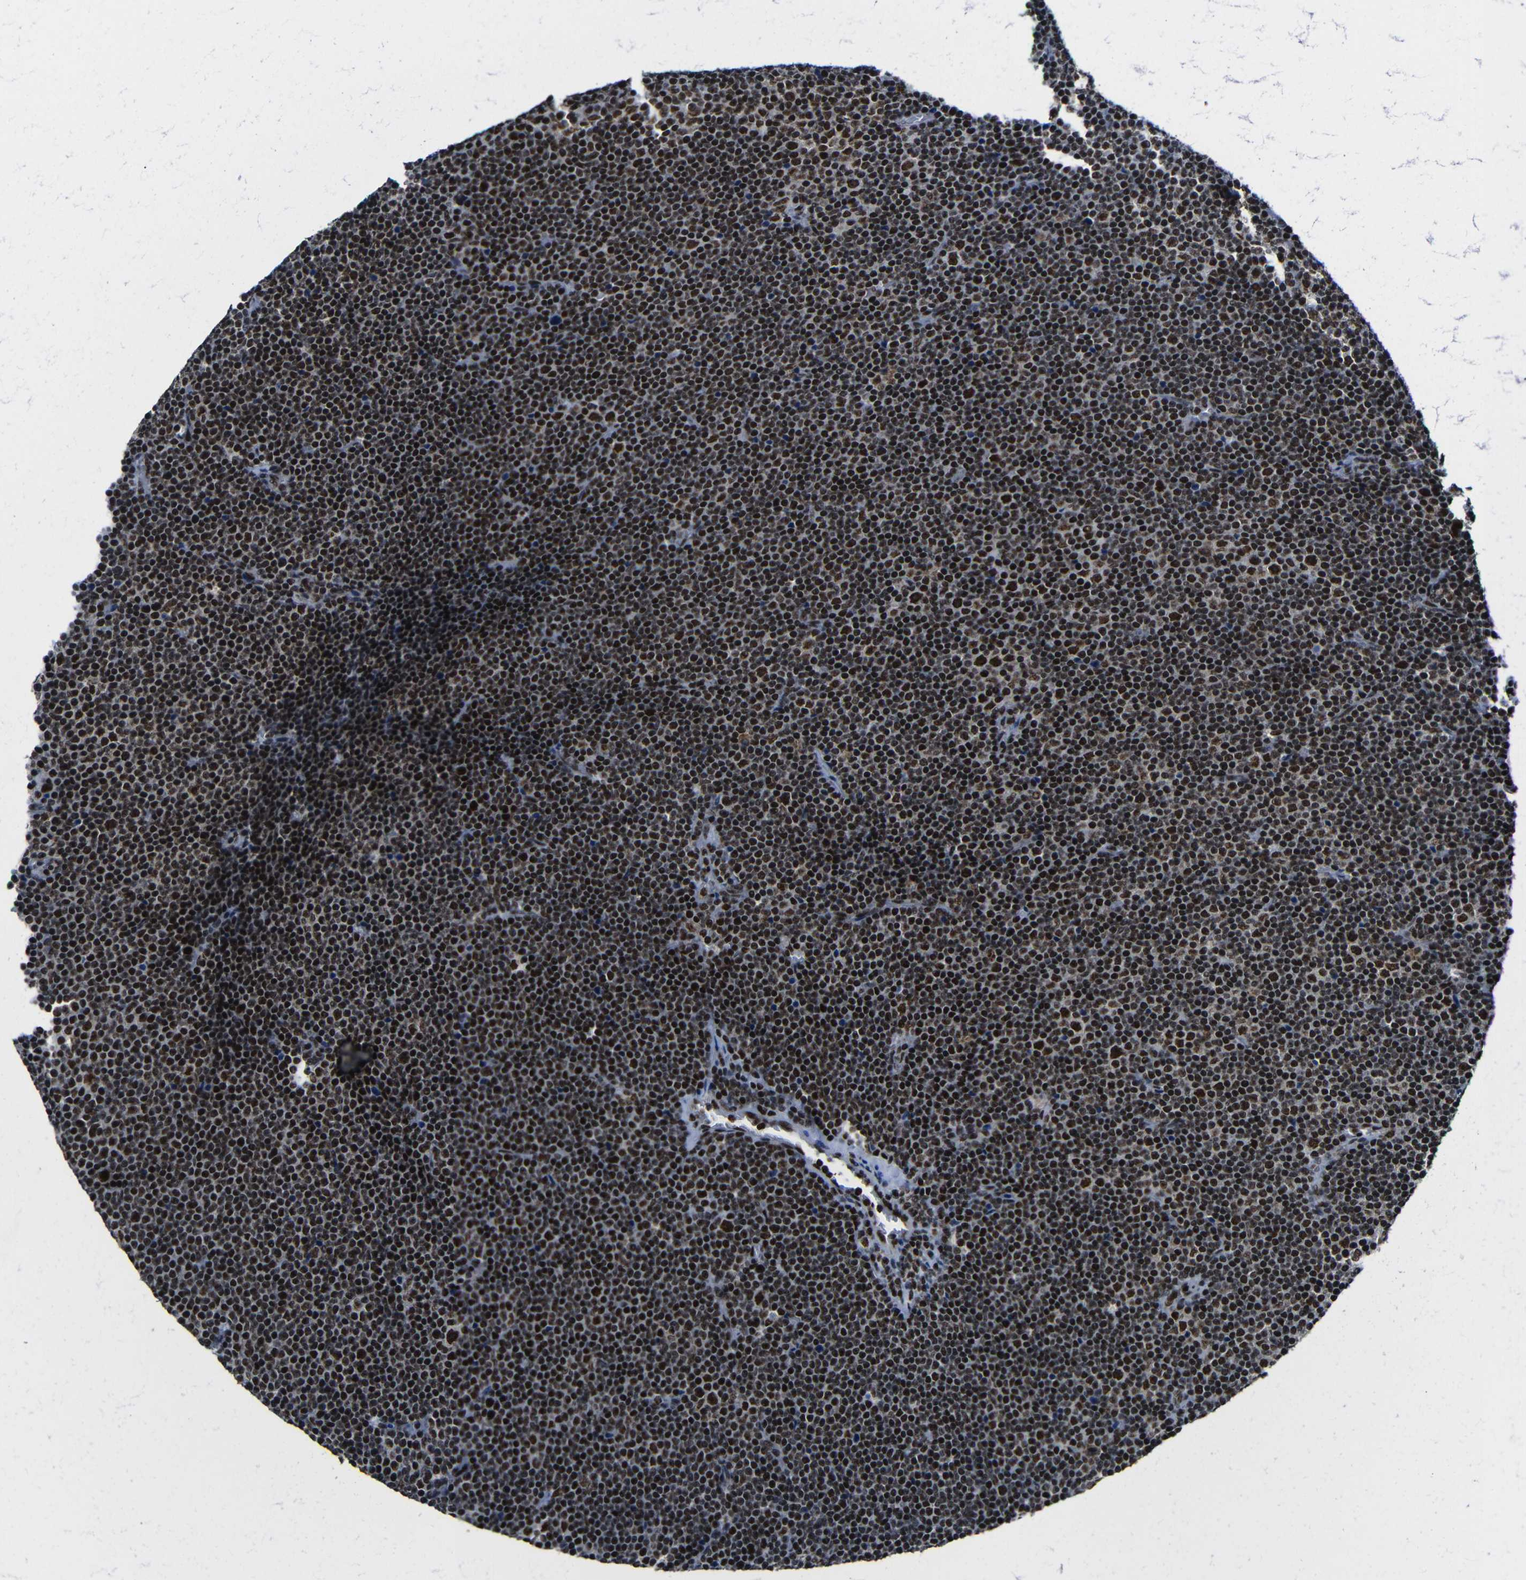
{"staining": {"intensity": "strong", "quantity": ">75%", "location": "nuclear"}, "tissue": "lymphoma", "cell_type": "Tumor cells", "image_type": "cancer", "snomed": [{"axis": "morphology", "description": "Malignant lymphoma, non-Hodgkin's type, Low grade"}, {"axis": "topography", "description": "Lymph node"}], "caption": "Immunohistochemical staining of lymphoma exhibits high levels of strong nuclear protein positivity in approximately >75% of tumor cells. The staining was performed using DAB (3,3'-diaminobenzidine) to visualize the protein expression in brown, while the nuclei were stained in blue with hematoxylin (Magnification: 20x).", "gene": "PTBP1", "patient": {"sex": "female", "age": 67}}